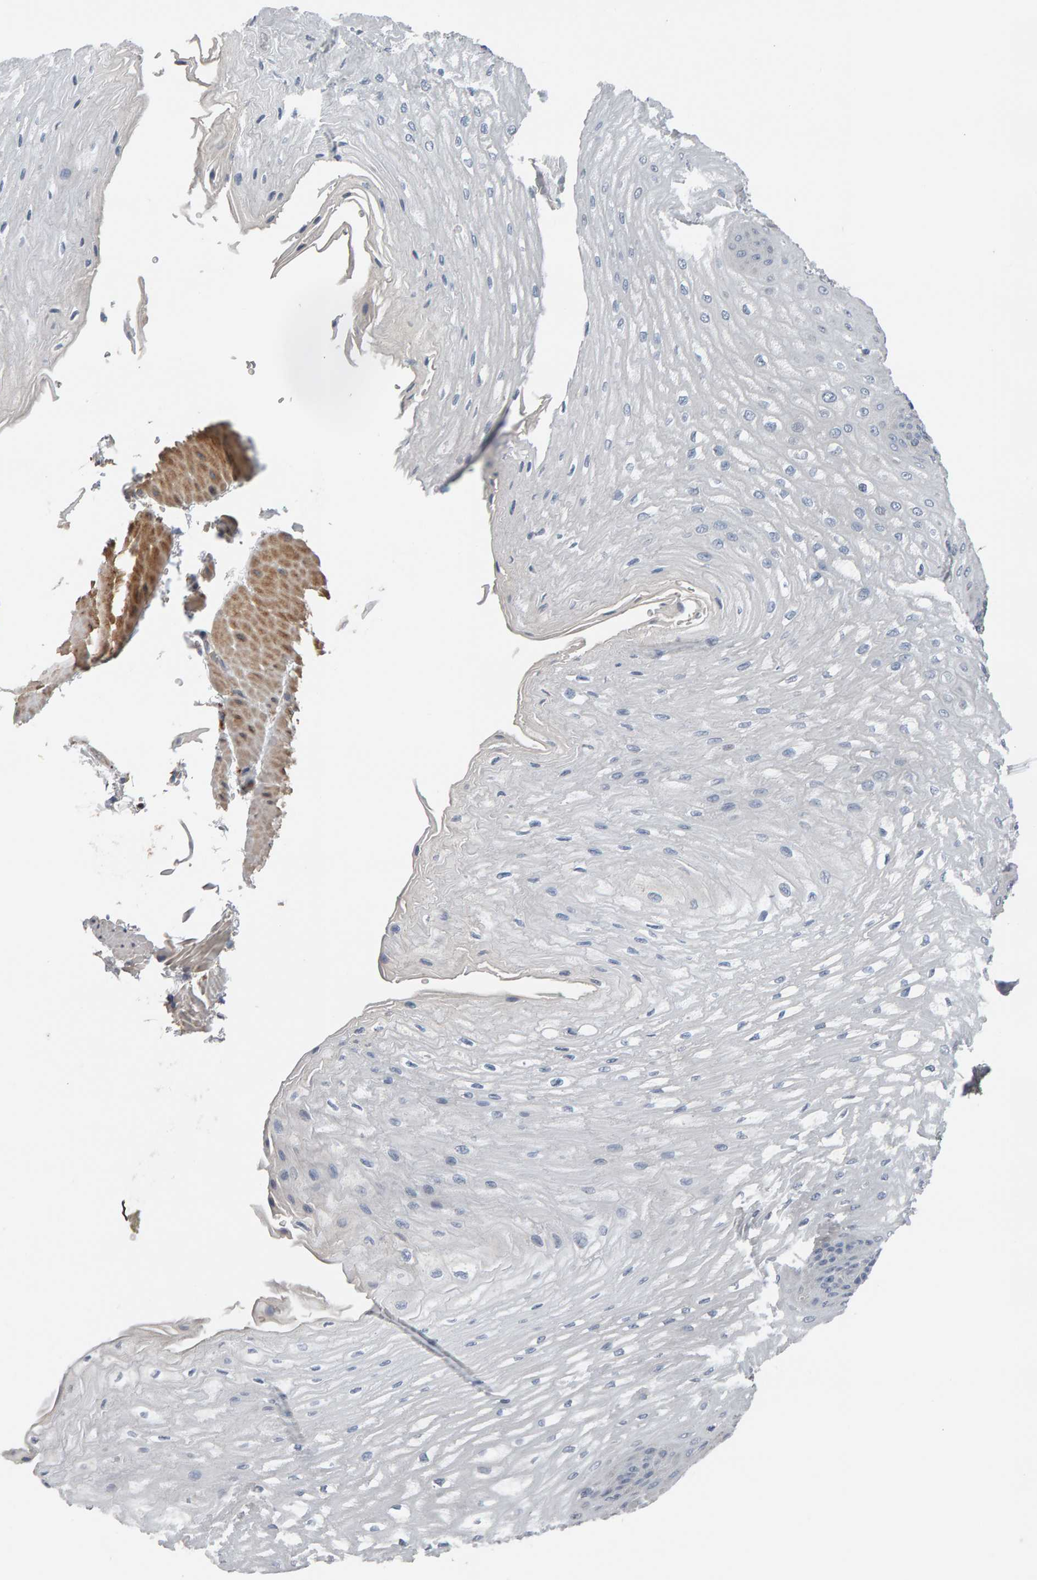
{"staining": {"intensity": "weak", "quantity": "<25%", "location": "cytoplasmic/membranous"}, "tissue": "esophagus", "cell_type": "Squamous epithelial cells", "image_type": "normal", "snomed": [{"axis": "morphology", "description": "Normal tissue, NOS"}, {"axis": "topography", "description": "Esophagus"}], "caption": "An immunohistochemistry (IHC) image of unremarkable esophagus is shown. There is no staining in squamous epithelial cells of esophagus. Nuclei are stained in blue.", "gene": "IPPK", "patient": {"sex": "male", "age": 54}}